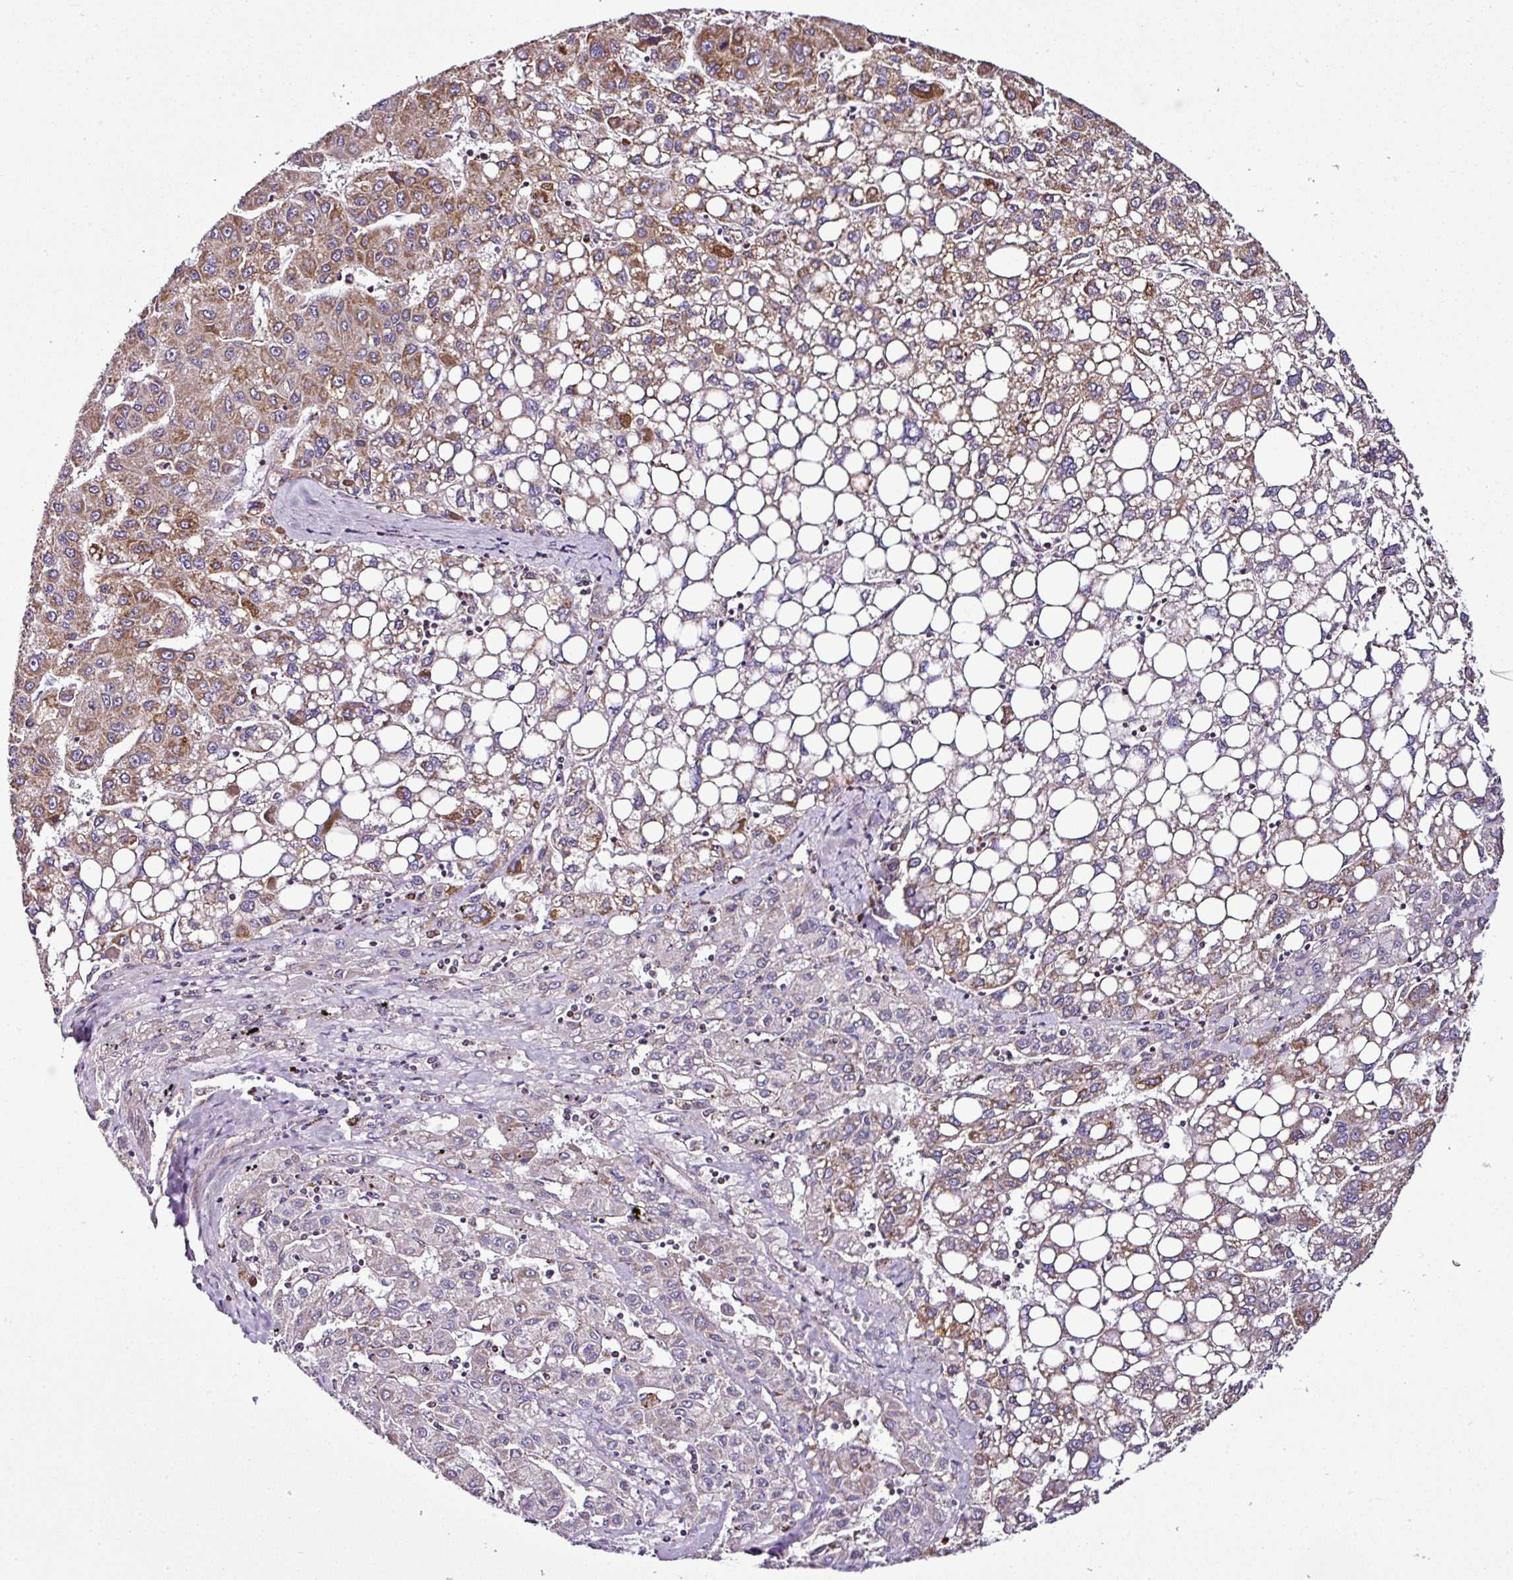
{"staining": {"intensity": "moderate", "quantity": "25%-75%", "location": "cytoplasmic/membranous"}, "tissue": "liver cancer", "cell_type": "Tumor cells", "image_type": "cancer", "snomed": [{"axis": "morphology", "description": "Carcinoma, Hepatocellular, NOS"}, {"axis": "topography", "description": "Liver"}], "caption": "Liver hepatocellular carcinoma was stained to show a protein in brown. There is medium levels of moderate cytoplasmic/membranous positivity in approximately 25%-75% of tumor cells.", "gene": "DPAGT1", "patient": {"sex": "female", "age": 82}}